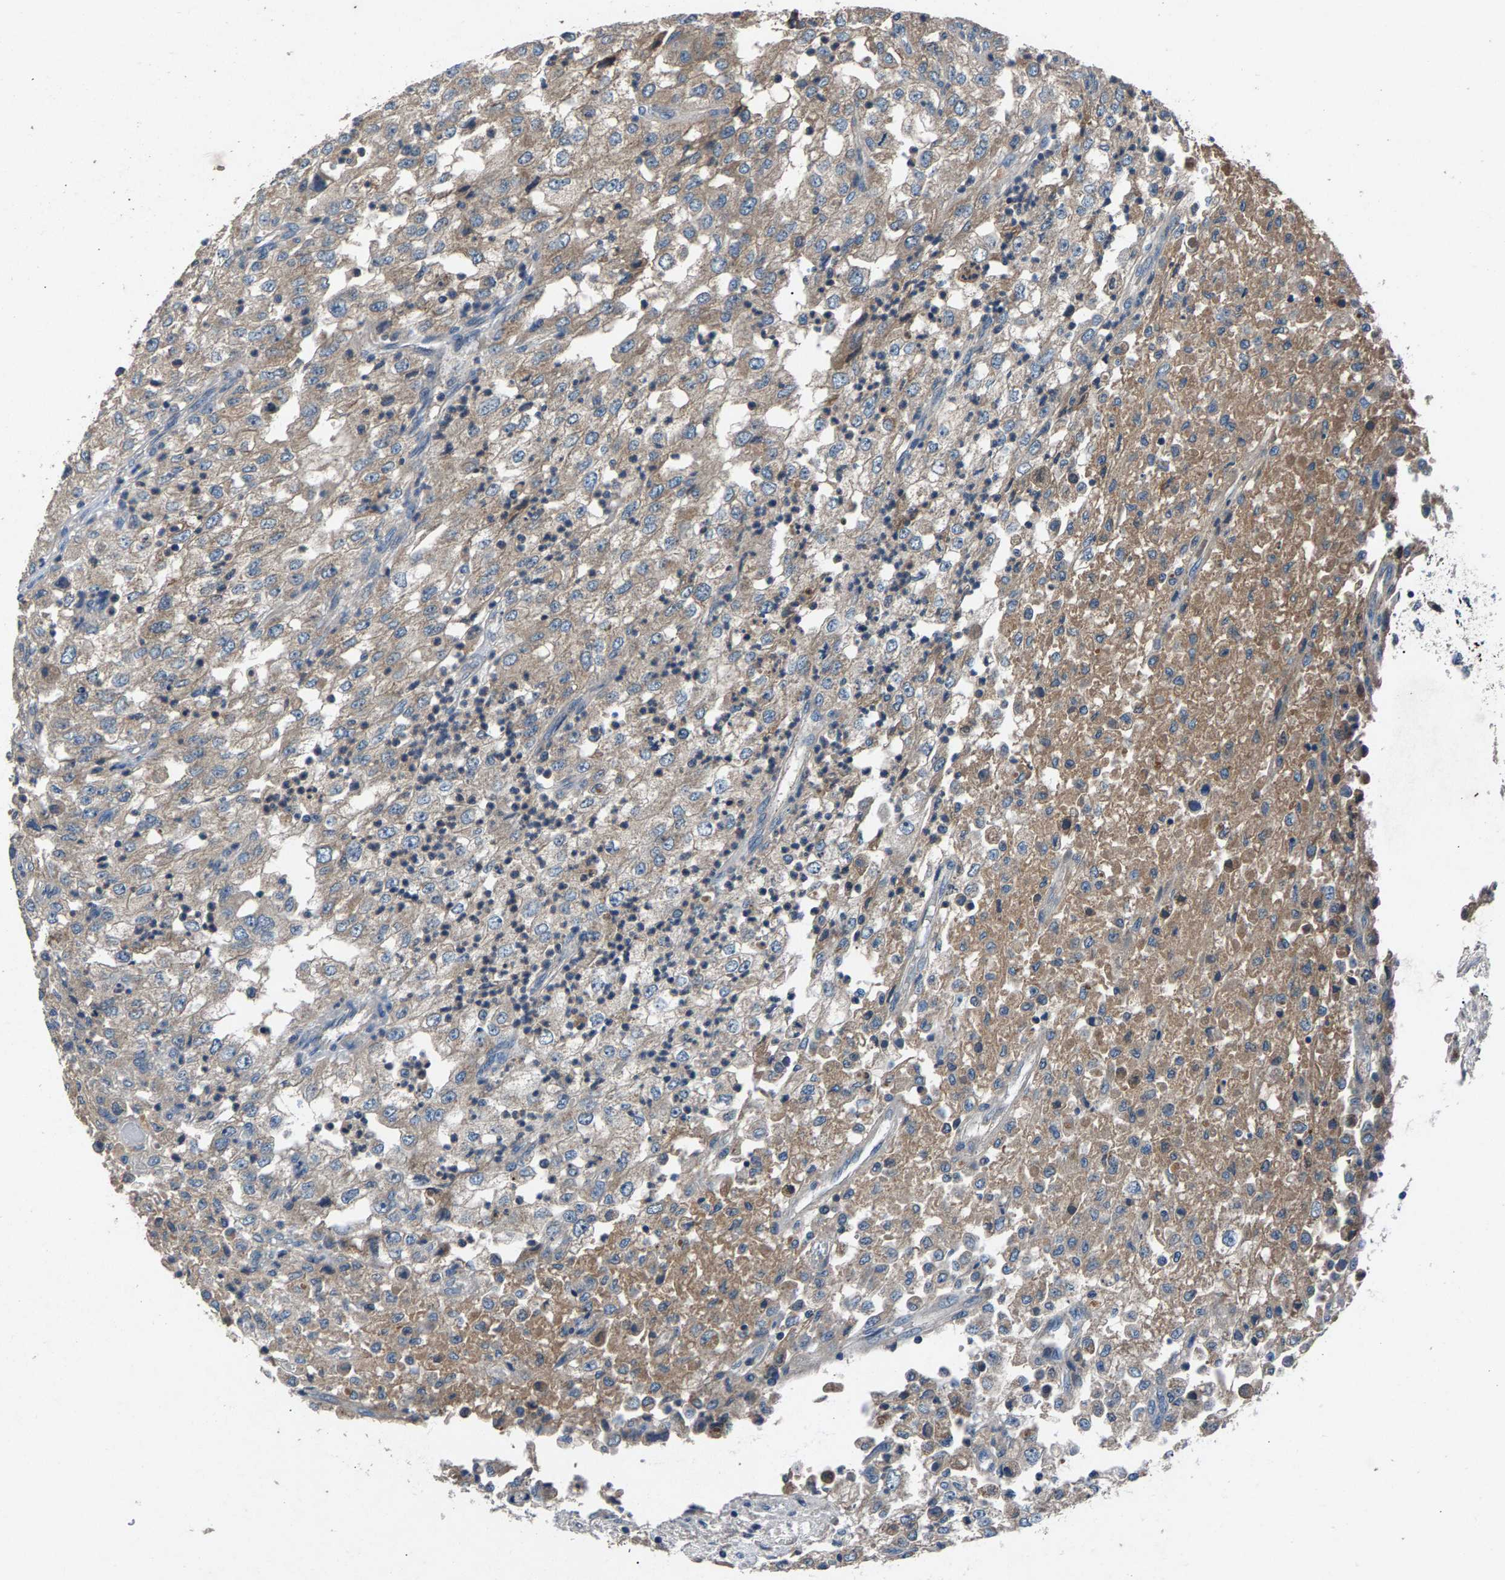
{"staining": {"intensity": "moderate", "quantity": "25%-75%", "location": "cytoplasmic/membranous"}, "tissue": "renal cancer", "cell_type": "Tumor cells", "image_type": "cancer", "snomed": [{"axis": "morphology", "description": "Adenocarcinoma, NOS"}, {"axis": "topography", "description": "Kidney"}], "caption": "Brown immunohistochemical staining in renal cancer (adenocarcinoma) shows moderate cytoplasmic/membranous staining in about 25%-75% of tumor cells.", "gene": "PRXL2C", "patient": {"sex": "female", "age": 54}}